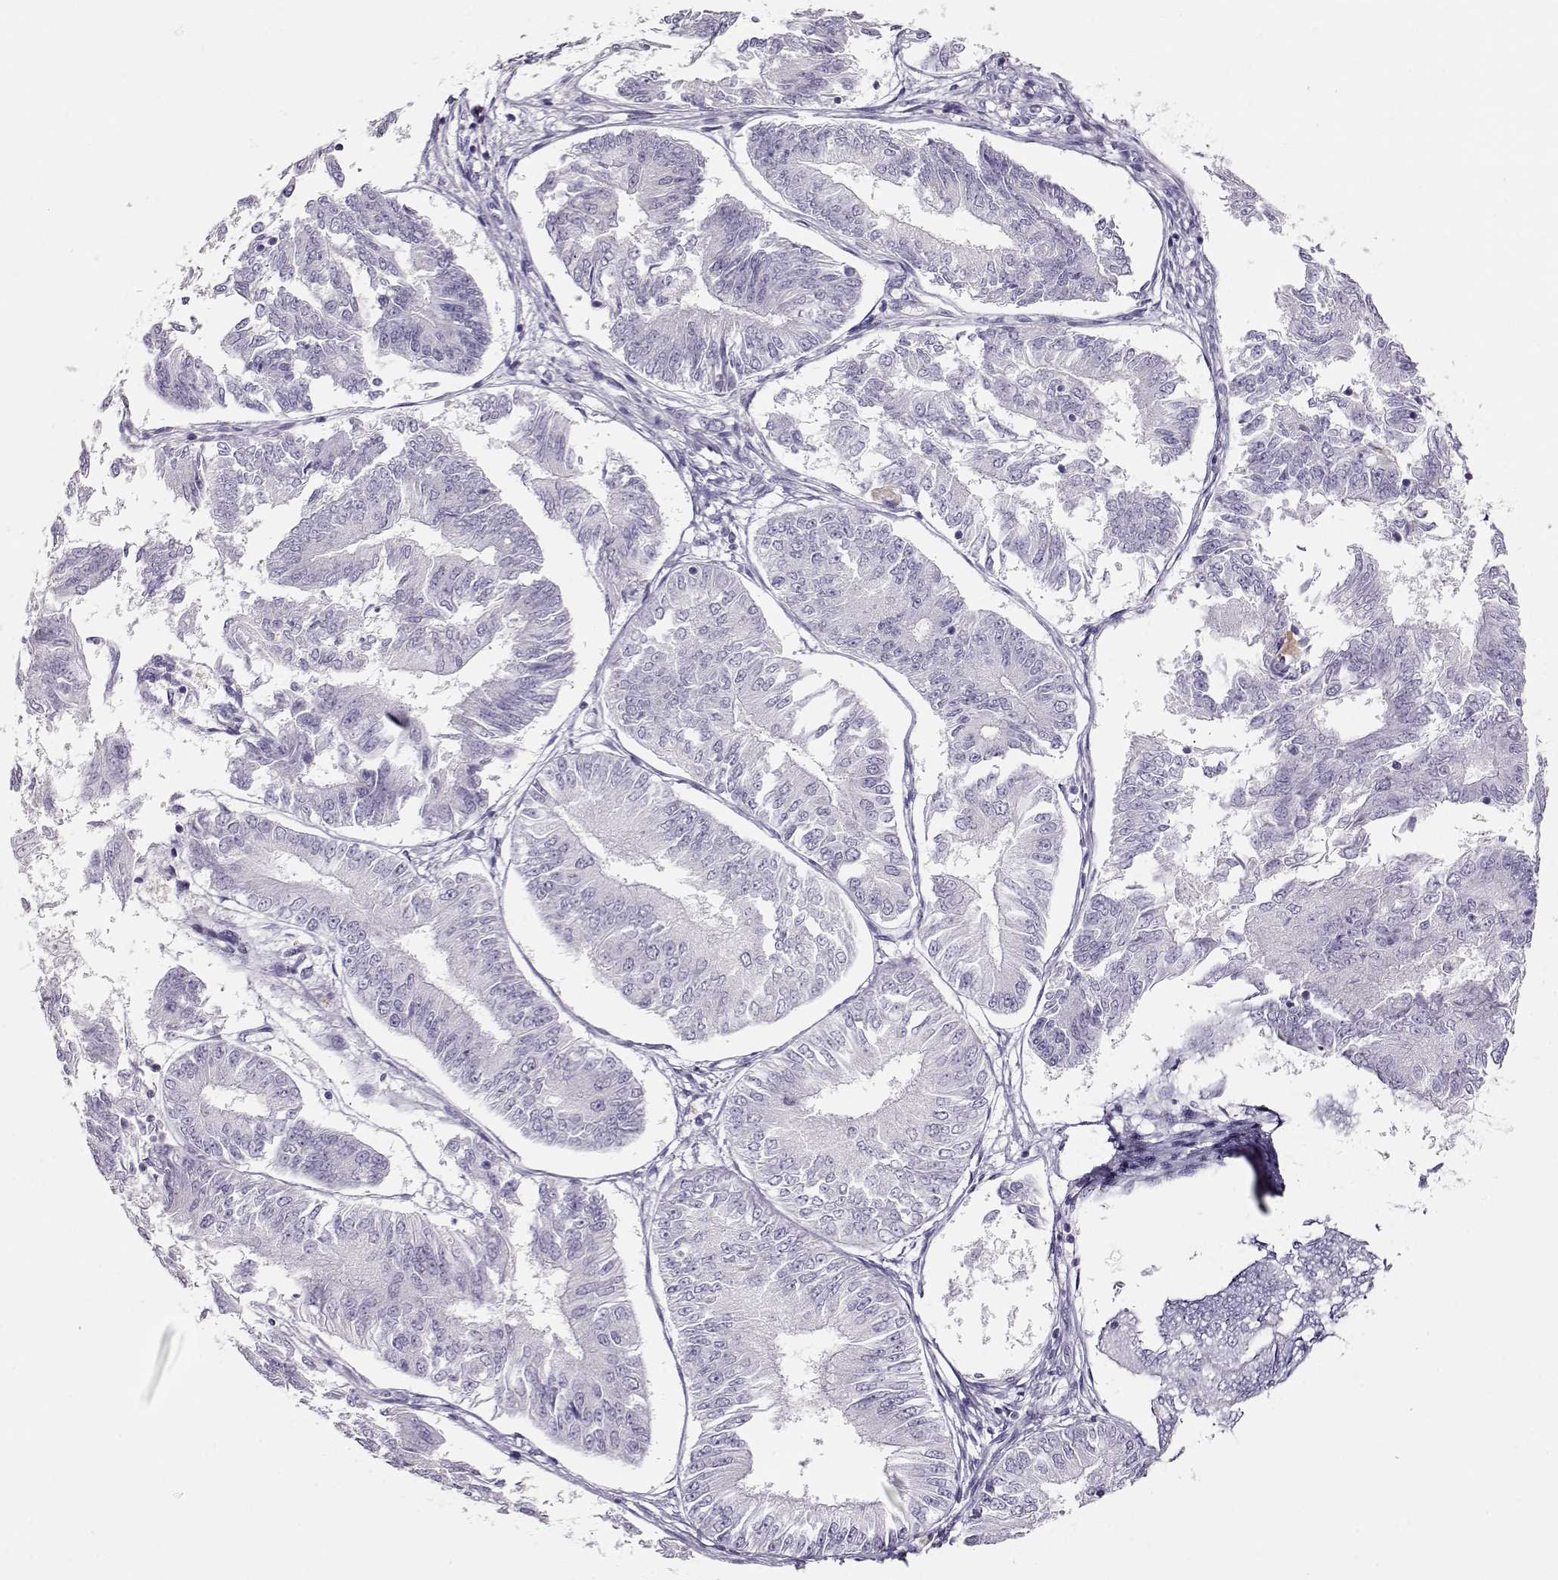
{"staining": {"intensity": "negative", "quantity": "none", "location": "none"}, "tissue": "endometrial cancer", "cell_type": "Tumor cells", "image_type": "cancer", "snomed": [{"axis": "morphology", "description": "Adenocarcinoma, NOS"}, {"axis": "topography", "description": "Endometrium"}], "caption": "Immunohistochemical staining of endometrial cancer displays no significant staining in tumor cells.", "gene": "RBM44", "patient": {"sex": "female", "age": 58}}